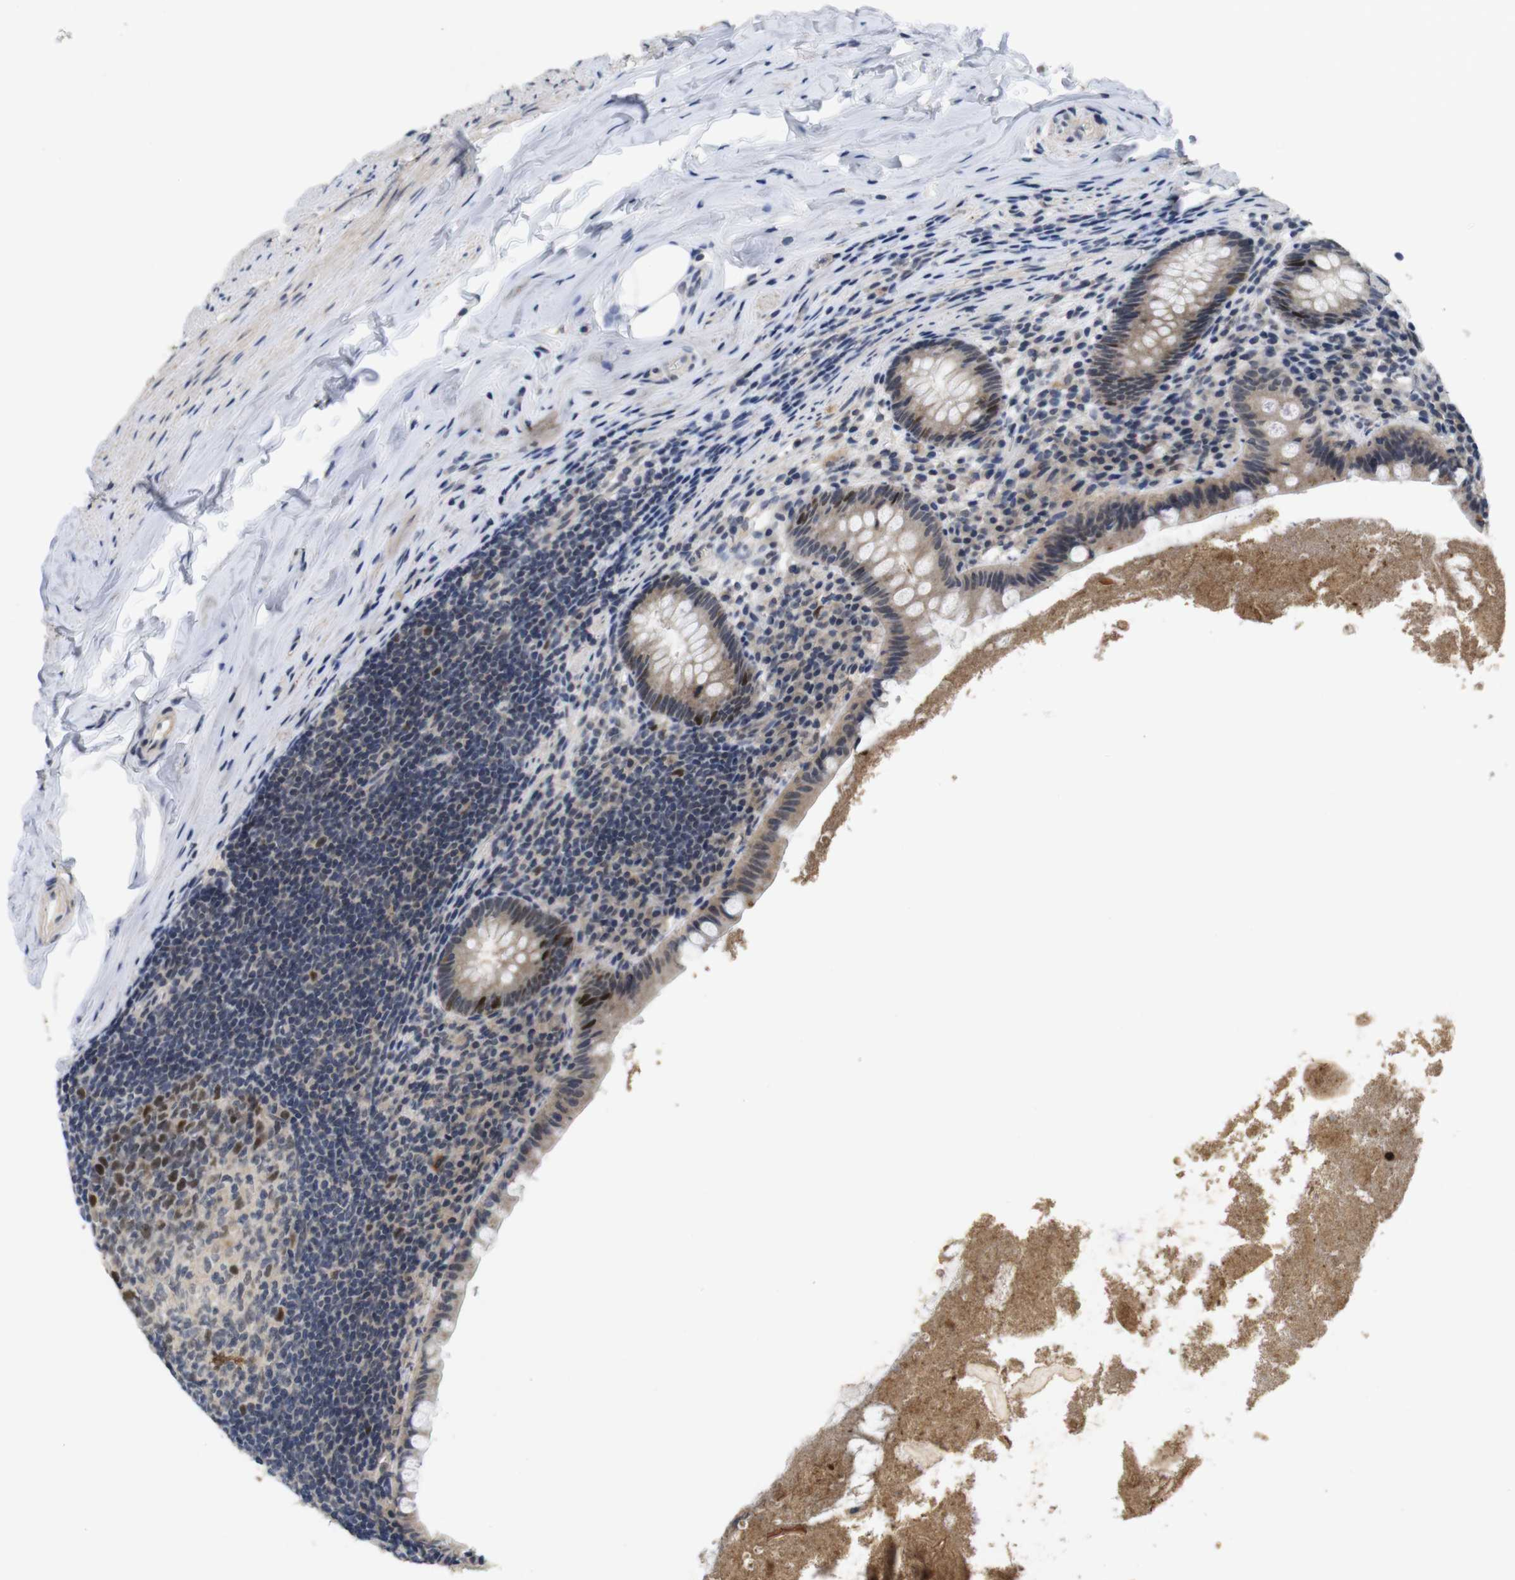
{"staining": {"intensity": "strong", "quantity": "<25%", "location": "cytoplasmic/membranous,nuclear"}, "tissue": "appendix", "cell_type": "Glandular cells", "image_type": "normal", "snomed": [{"axis": "morphology", "description": "Normal tissue, NOS"}, {"axis": "topography", "description": "Appendix"}], "caption": "Protein analysis of normal appendix demonstrates strong cytoplasmic/membranous,nuclear expression in about <25% of glandular cells.", "gene": "SKP2", "patient": {"sex": "male", "age": 52}}